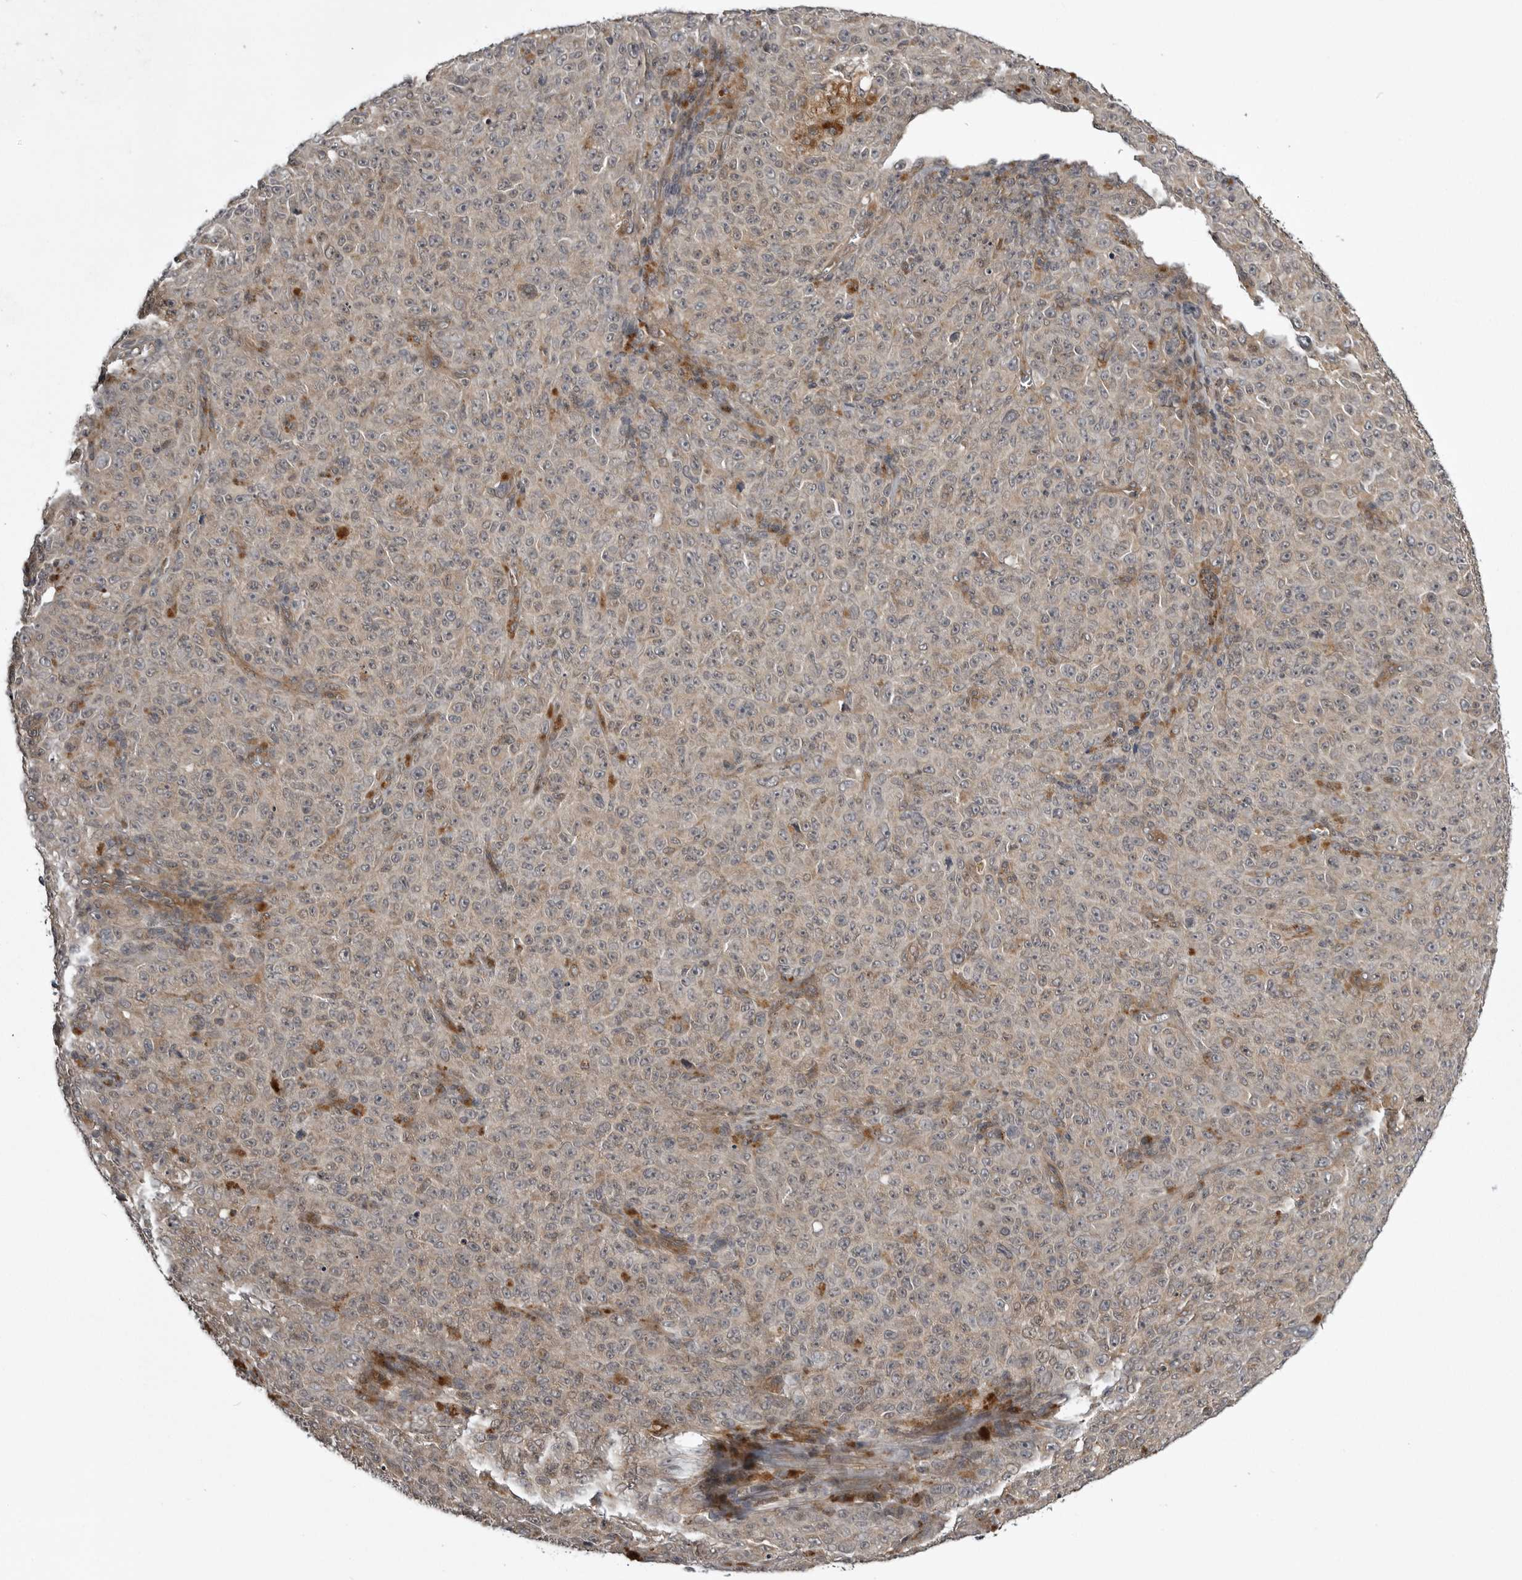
{"staining": {"intensity": "negative", "quantity": "none", "location": "none"}, "tissue": "melanoma", "cell_type": "Tumor cells", "image_type": "cancer", "snomed": [{"axis": "morphology", "description": "Malignant melanoma, NOS"}, {"axis": "topography", "description": "Skin"}], "caption": "Immunohistochemical staining of human melanoma displays no significant expression in tumor cells. Nuclei are stained in blue.", "gene": "SNX16", "patient": {"sex": "female", "age": 82}}